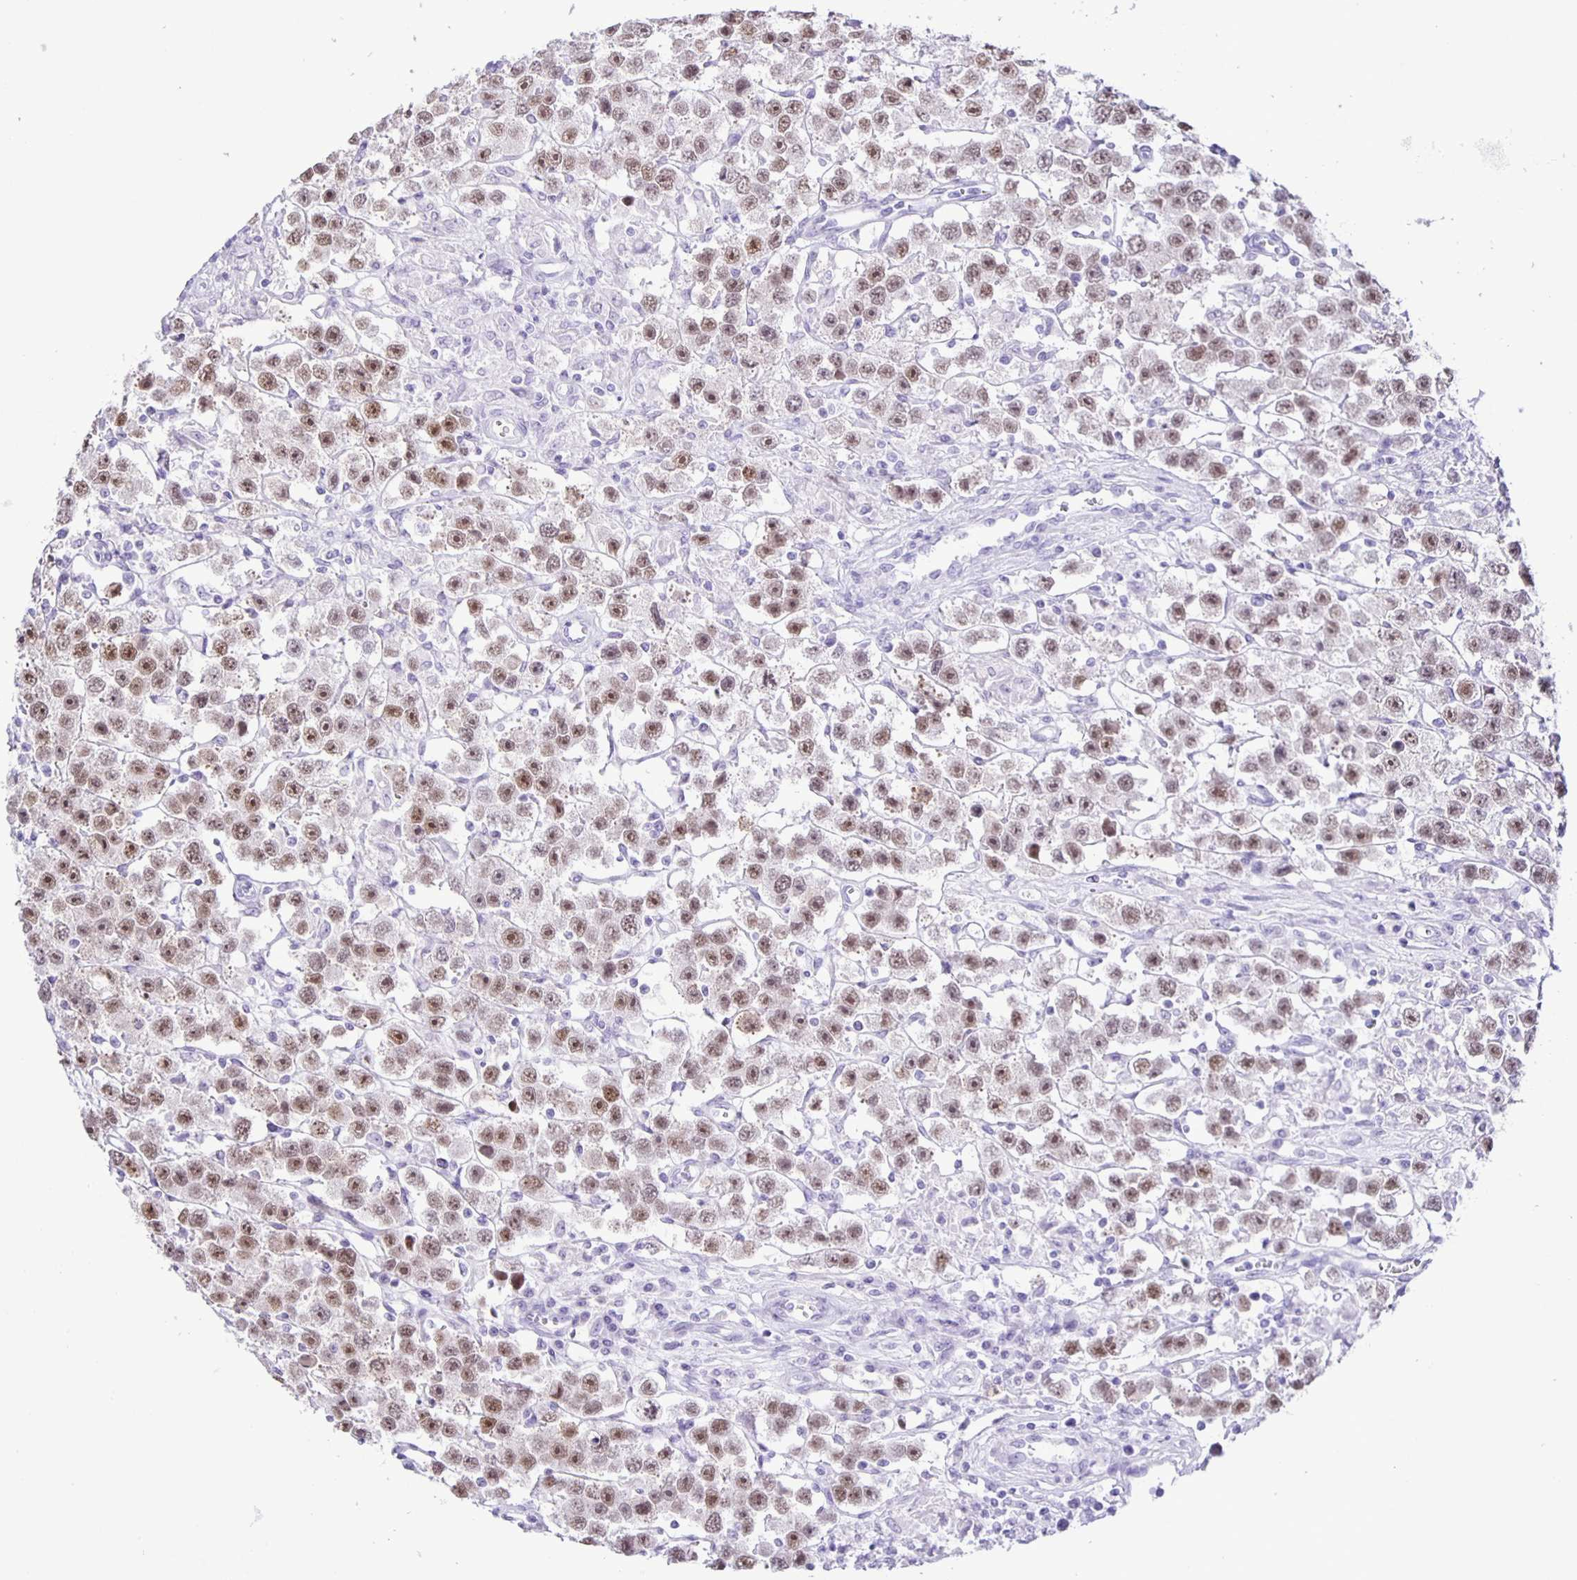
{"staining": {"intensity": "moderate", "quantity": ">75%", "location": "nuclear"}, "tissue": "testis cancer", "cell_type": "Tumor cells", "image_type": "cancer", "snomed": [{"axis": "morphology", "description": "Seminoma, NOS"}, {"axis": "topography", "description": "Testis"}], "caption": "The immunohistochemical stain highlights moderate nuclear positivity in tumor cells of seminoma (testis) tissue.", "gene": "EZHIP", "patient": {"sex": "male", "age": 45}}